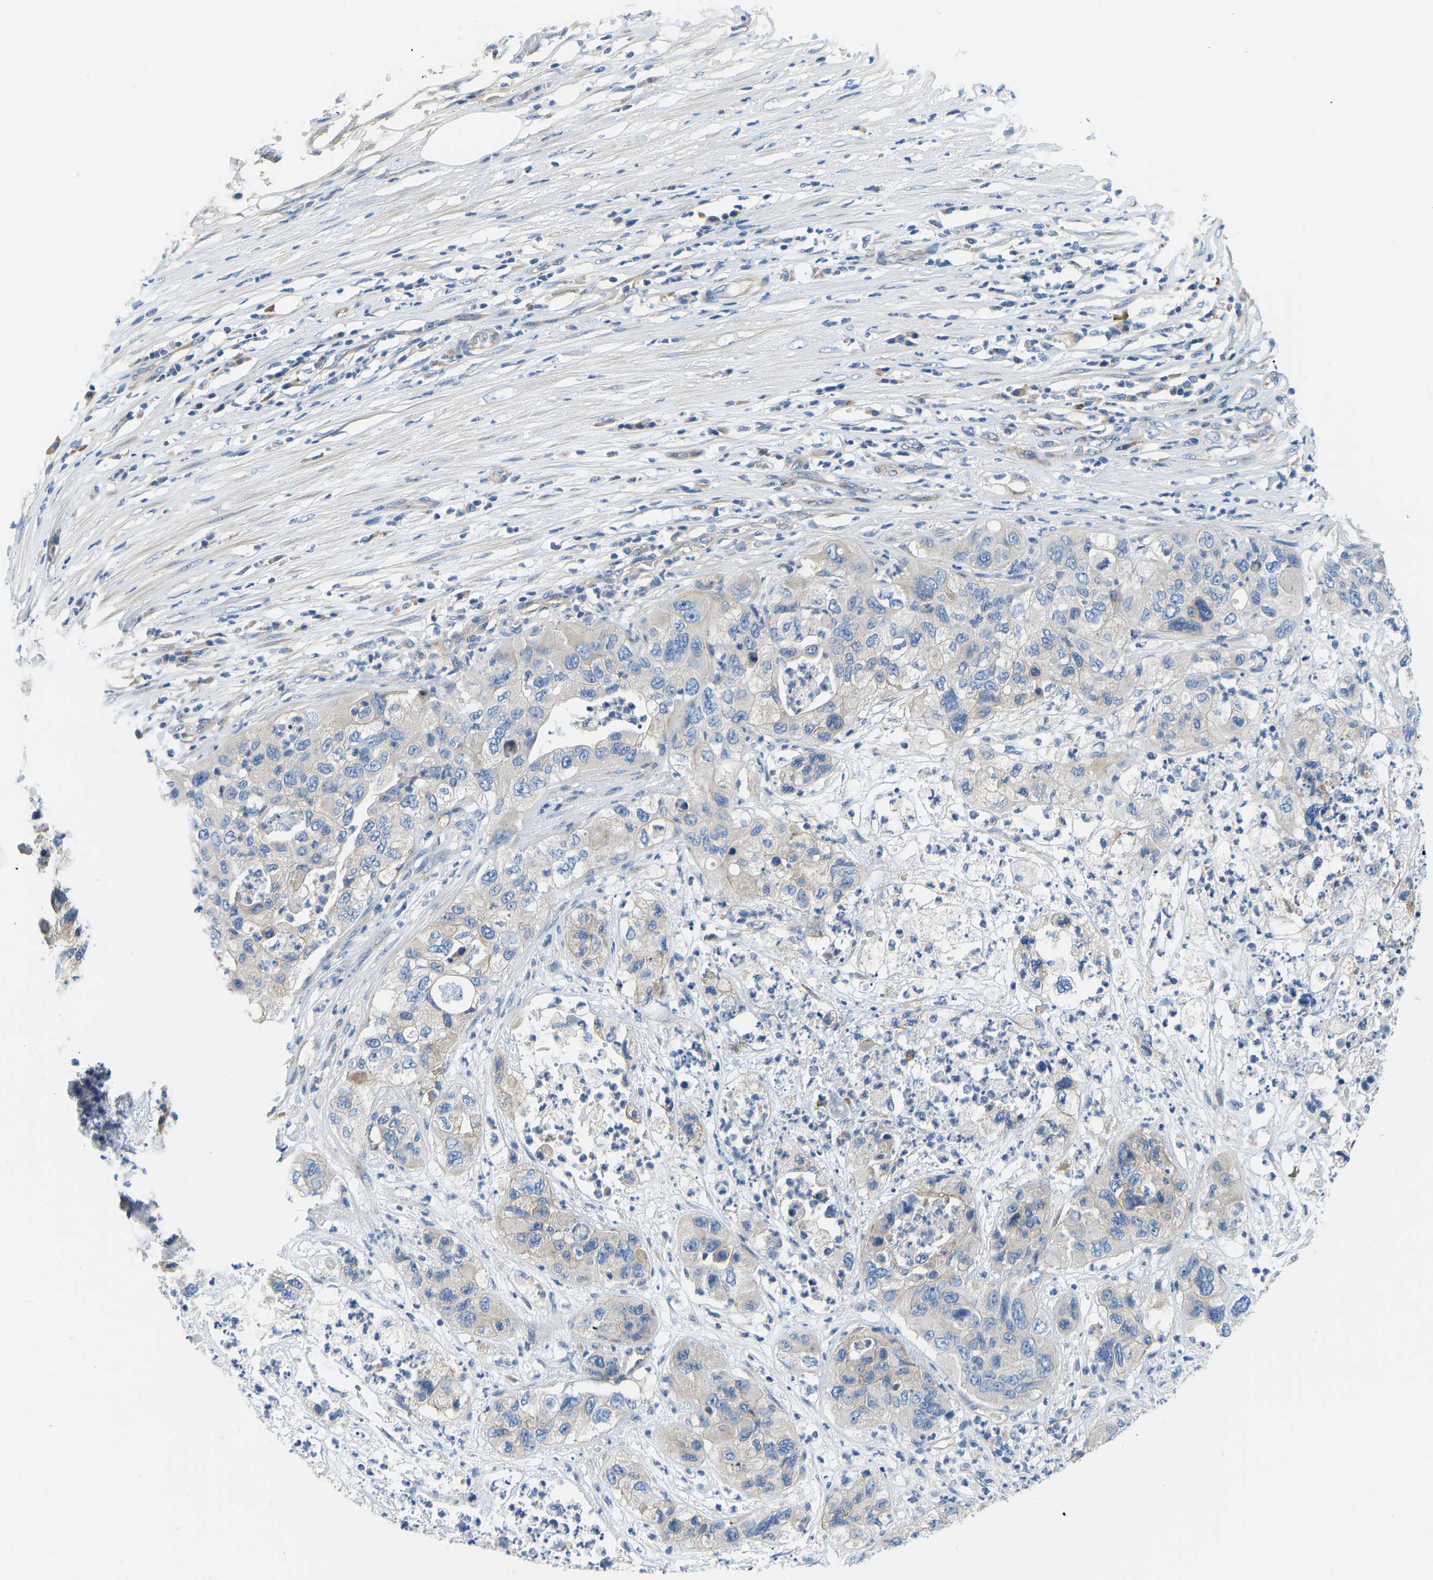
{"staining": {"intensity": "negative", "quantity": "none", "location": "none"}, "tissue": "pancreatic cancer", "cell_type": "Tumor cells", "image_type": "cancer", "snomed": [{"axis": "morphology", "description": "Adenocarcinoma, NOS"}, {"axis": "topography", "description": "Pancreas"}], "caption": "An immunohistochemistry (IHC) photomicrograph of pancreatic cancer (adenocarcinoma) is shown. There is no staining in tumor cells of pancreatic cancer (adenocarcinoma). (DAB immunohistochemistry (IHC) visualized using brightfield microscopy, high magnification).", "gene": "CHAD", "patient": {"sex": "female", "age": 78}}